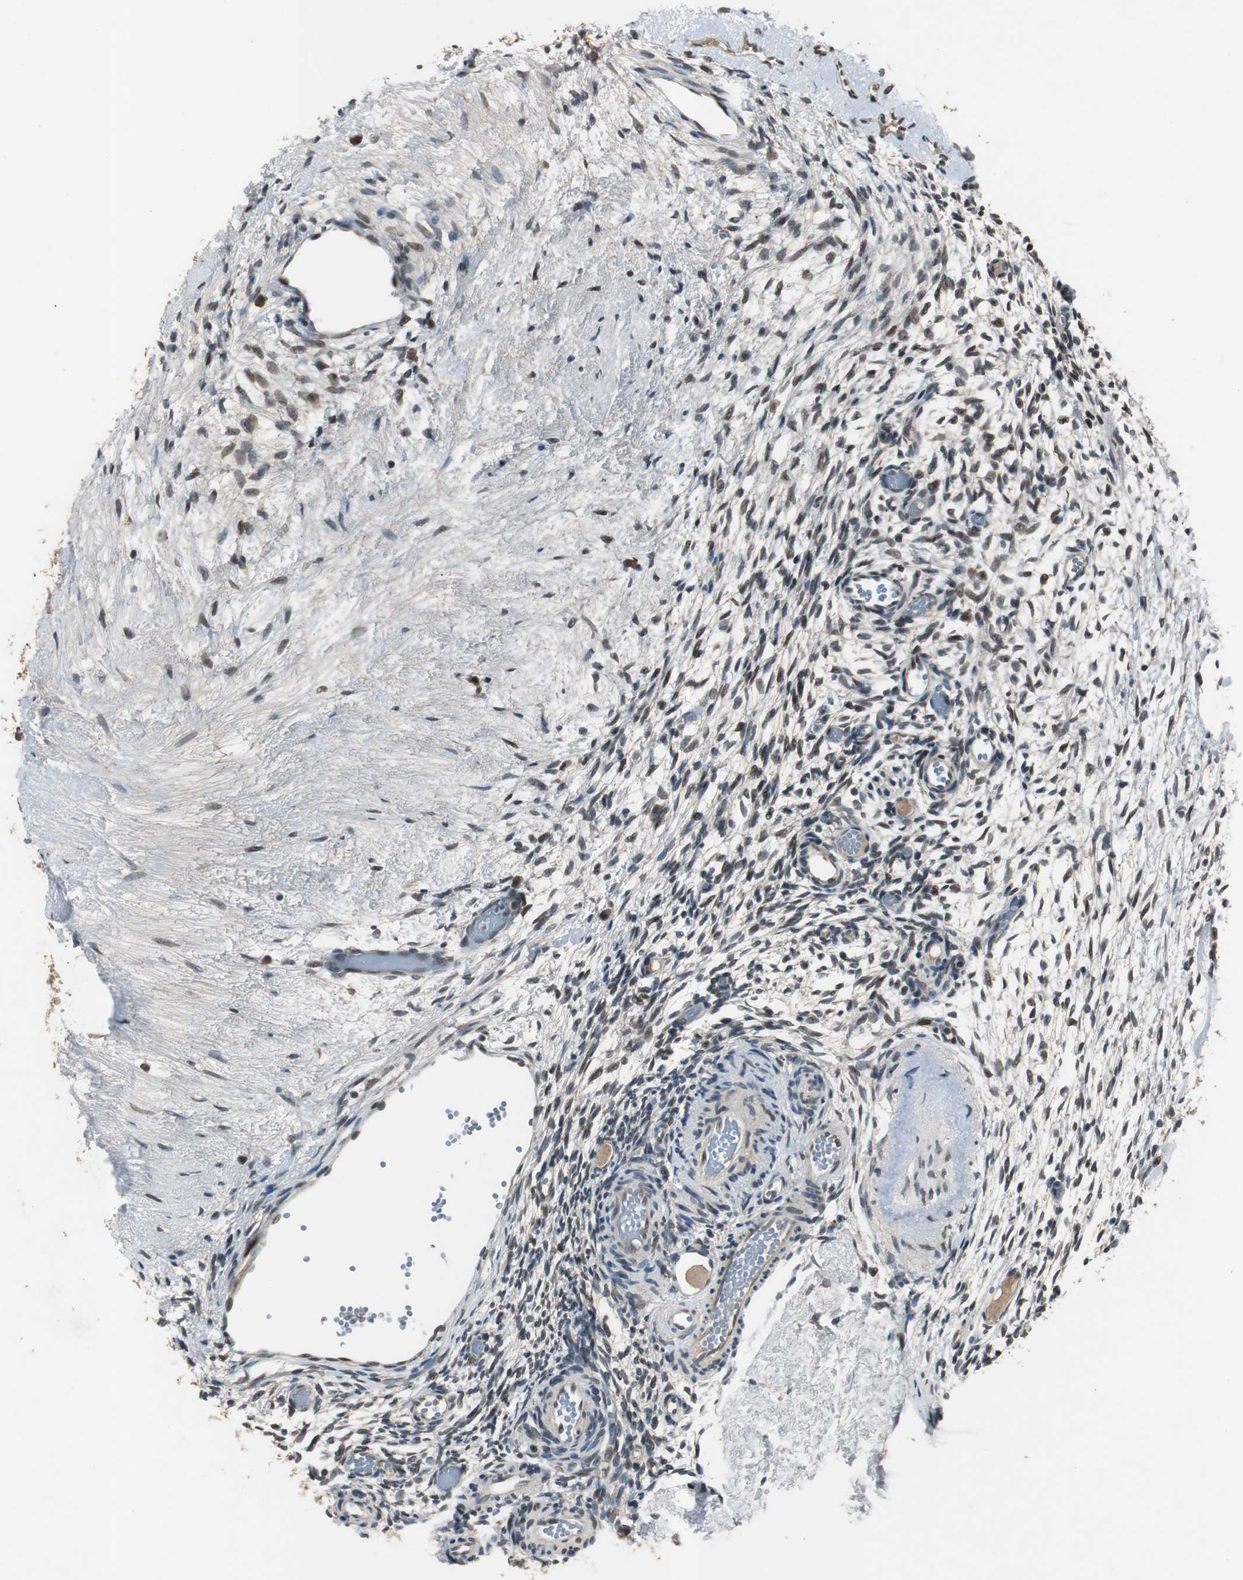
{"staining": {"intensity": "moderate", "quantity": "25%-75%", "location": "nuclear"}, "tissue": "ovary", "cell_type": "Ovarian stroma cells", "image_type": "normal", "snomed": [{"axis": "morphology", "description": "Normal tissue, NOS"}, {"axis": "topography", "description": "Ovary"}], "caption": "A photomicrograph of human ovary stained for a protein reveals moderate nuclear brown staining in ovarian stroma cells. Nuclei are stained in blue.", "gene": "BOLA1", "patient": {"sex": "female", "age": 35}}